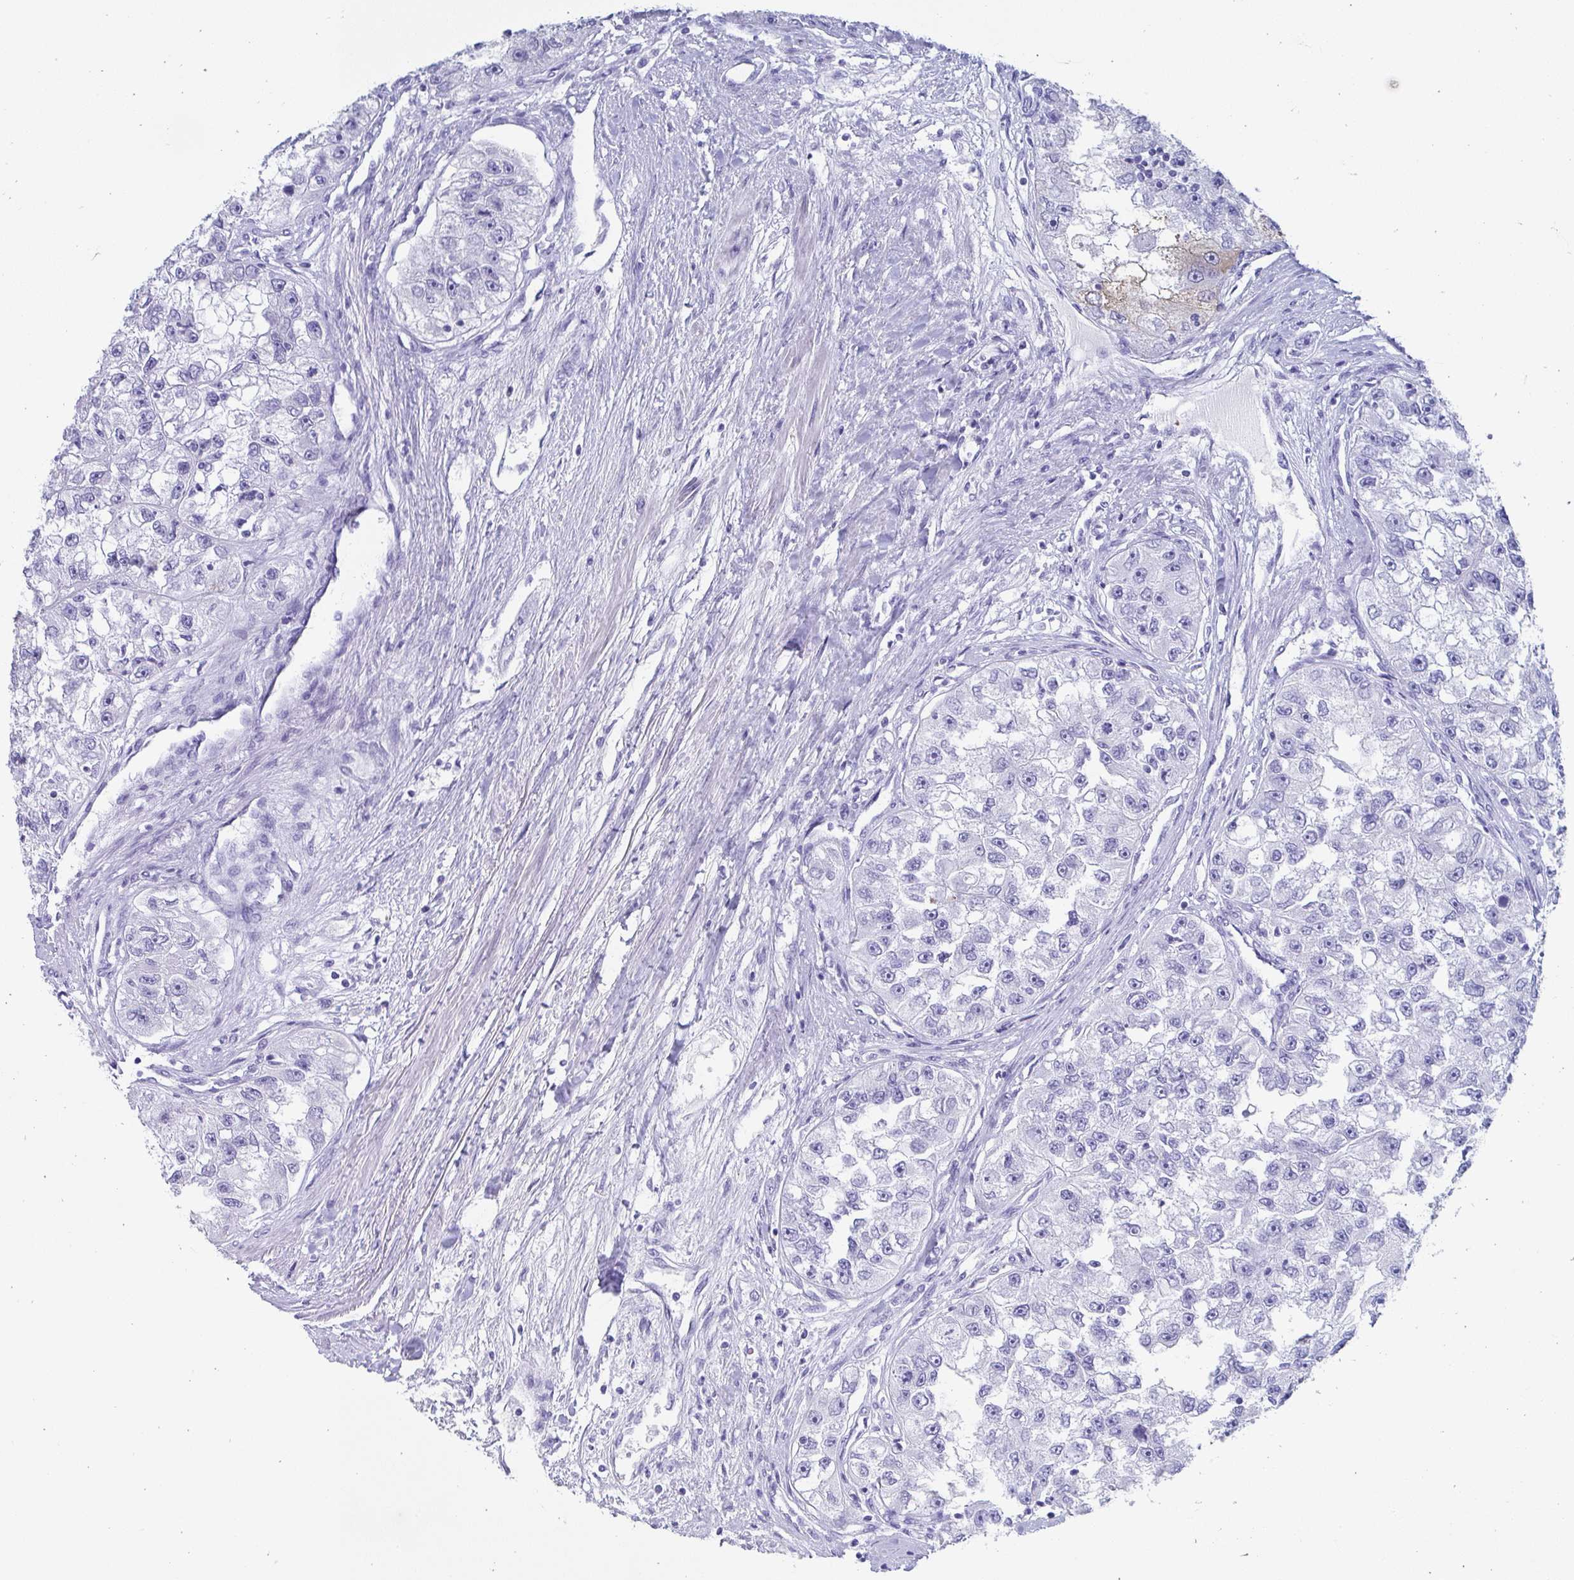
{"staining": {"intensity": "negative", "quantity": "none", "location": "none"}, "tissue": "renal cancer", "cell_type": "Tumor cells", "image_type": "cancer", "snomed": [{"axis": "morphology", "description": "Adenocarcinoma, NOS"}, {"axis": "topography", "description": "Kidney"}], "caption": "Tumor cells are negative for protein expression in human renal adenocarcinoma.", "gene": "SEC14L3", "patient": {"sex": "male", "age": 63}}